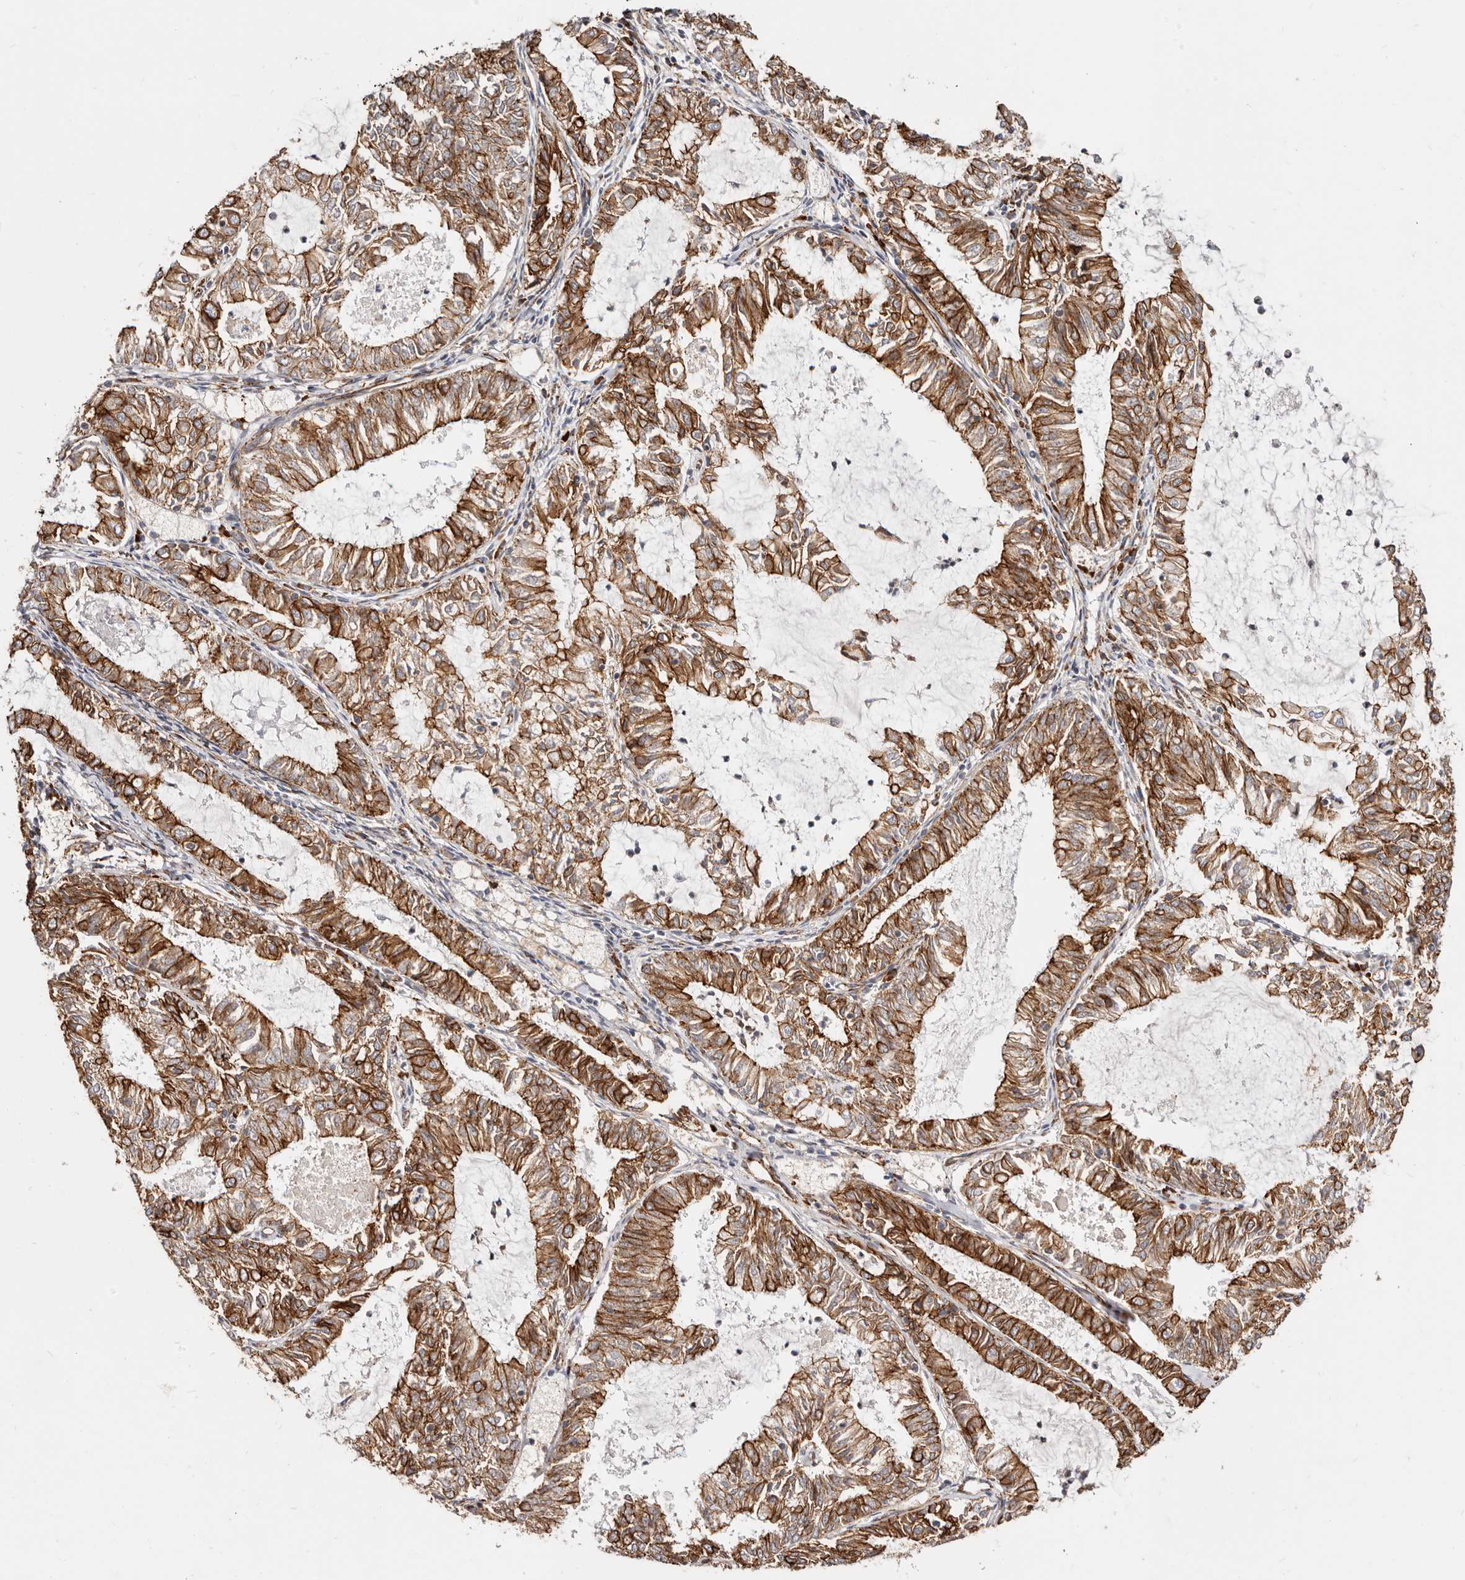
{"staining": {"intensity": "strong", "quantity": ">75%", "location": "cytoplasmic/membranous"}, "tissue": "endometrial cancer", "cell_type": "Tumor cells", "image_type": "cancer", "snomed": [{"axis": "morphology", "description": "Adenocarcinoma, NOS"}, {"axis": "topography", "description": "Endometrium"}], "caption": "Protein expression analysis of endometrial adenocarcinoma displays strong cytoplasmic/membranous staining in about >75% of tumor cells.", "gene": "CTNNB1", "patient": {"sex": "female", "age": 57}}